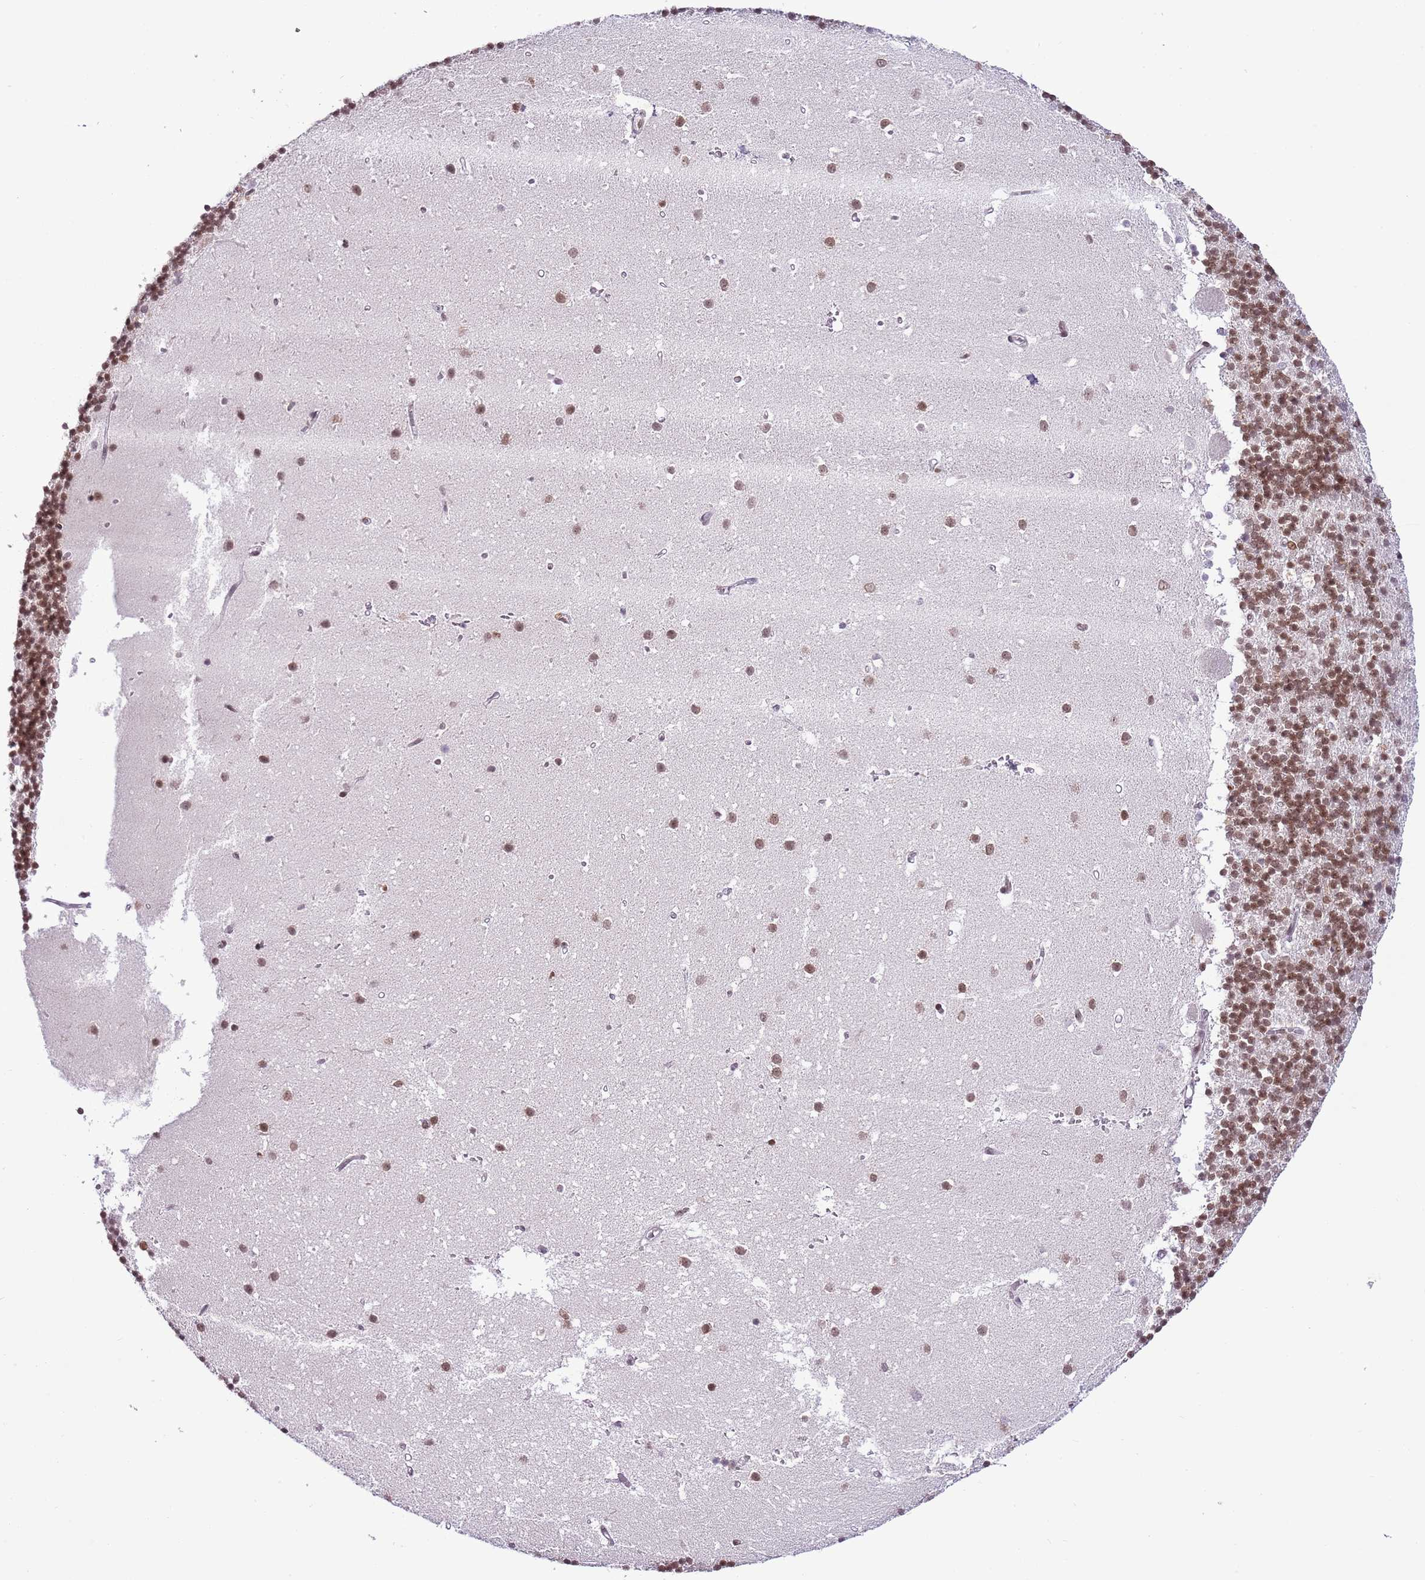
{"staining": {"intensity": "moderate", "quantity": ">75%", "location": "nuclear"}, "tissue": "cerebellum", "cell_type": "Cells in granular layer", "image_type": "normal", "snomed": [{"axis": "morphology", "description": "Normal tissue, NOS"}, {"axis": "topography", "description": "Cerebellum"}], "caption": "About >75% of cells in granular layer in benign human cerebellum exhibit moderate nuclear protein positivity as visualized by brown immunohistochemical staining.", "gene": "SELENOH", "patient": {"sex": "male", "age": 54}}